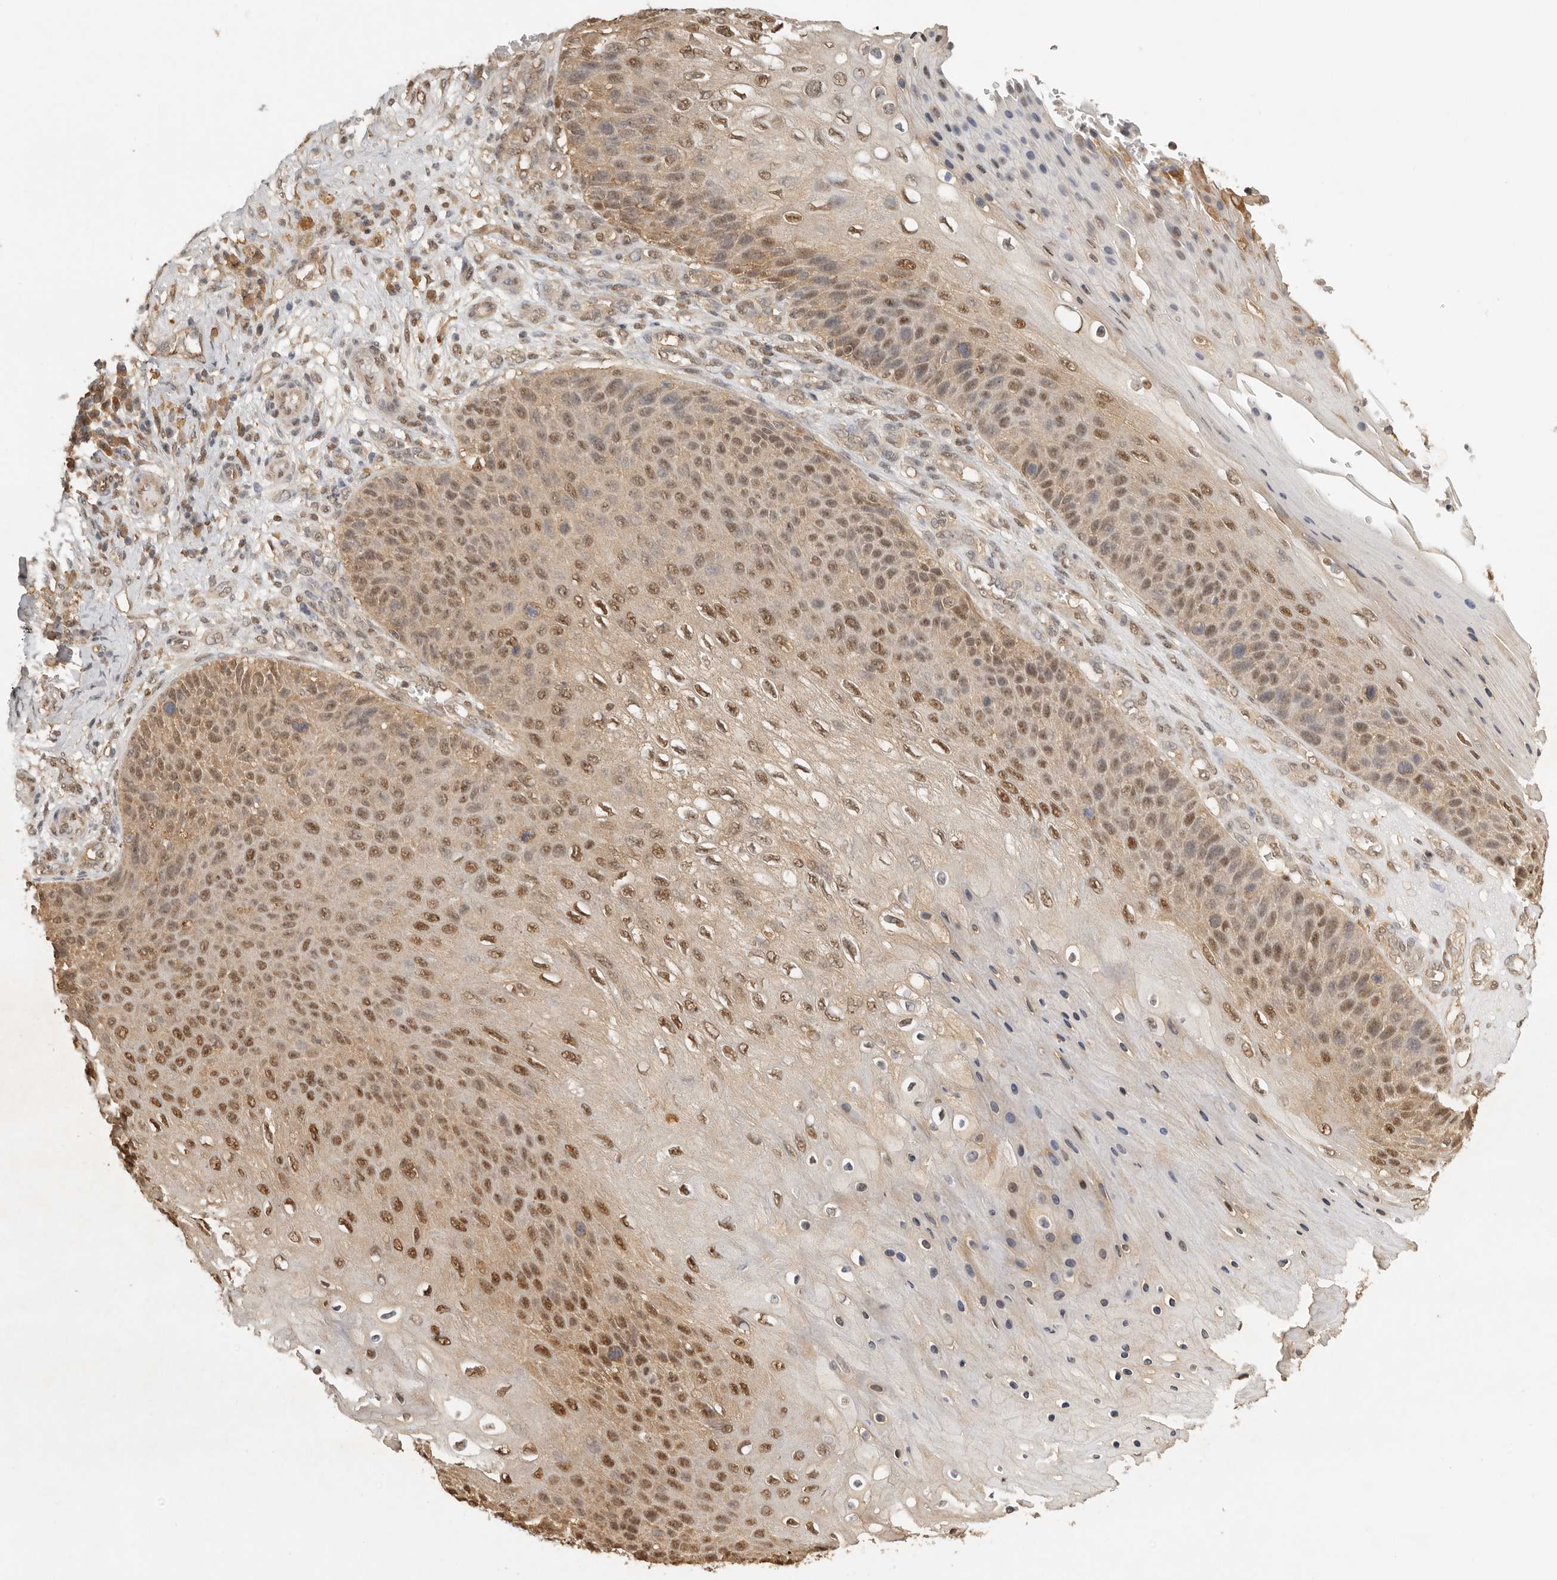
{"staining": {"intensity": "moderate", "quantity": ">75%", "location": "nuclear"}, "tissue": "skin cancer", "cell_type": "Tumor cells", "image_type": "cancer", "snomed": [{"axis": "morphology", "description": "Squamous cell carcinoma, NOS"}, {"axis": "topography", "description": "Skin"}], "caption": "Immunohistochemistry (IHC) (DAB (3,3'-diaminobenzidine)) staining of skin squamous cell carcinoma demonstrates moderate nuclear protein staining in about >75% of tumor cells. Immunohistochemistry stains the protein in brown and the nuclei are stained blue.", "gene": "PSMA5", "patient": {"sex": "female", "age": 88}}